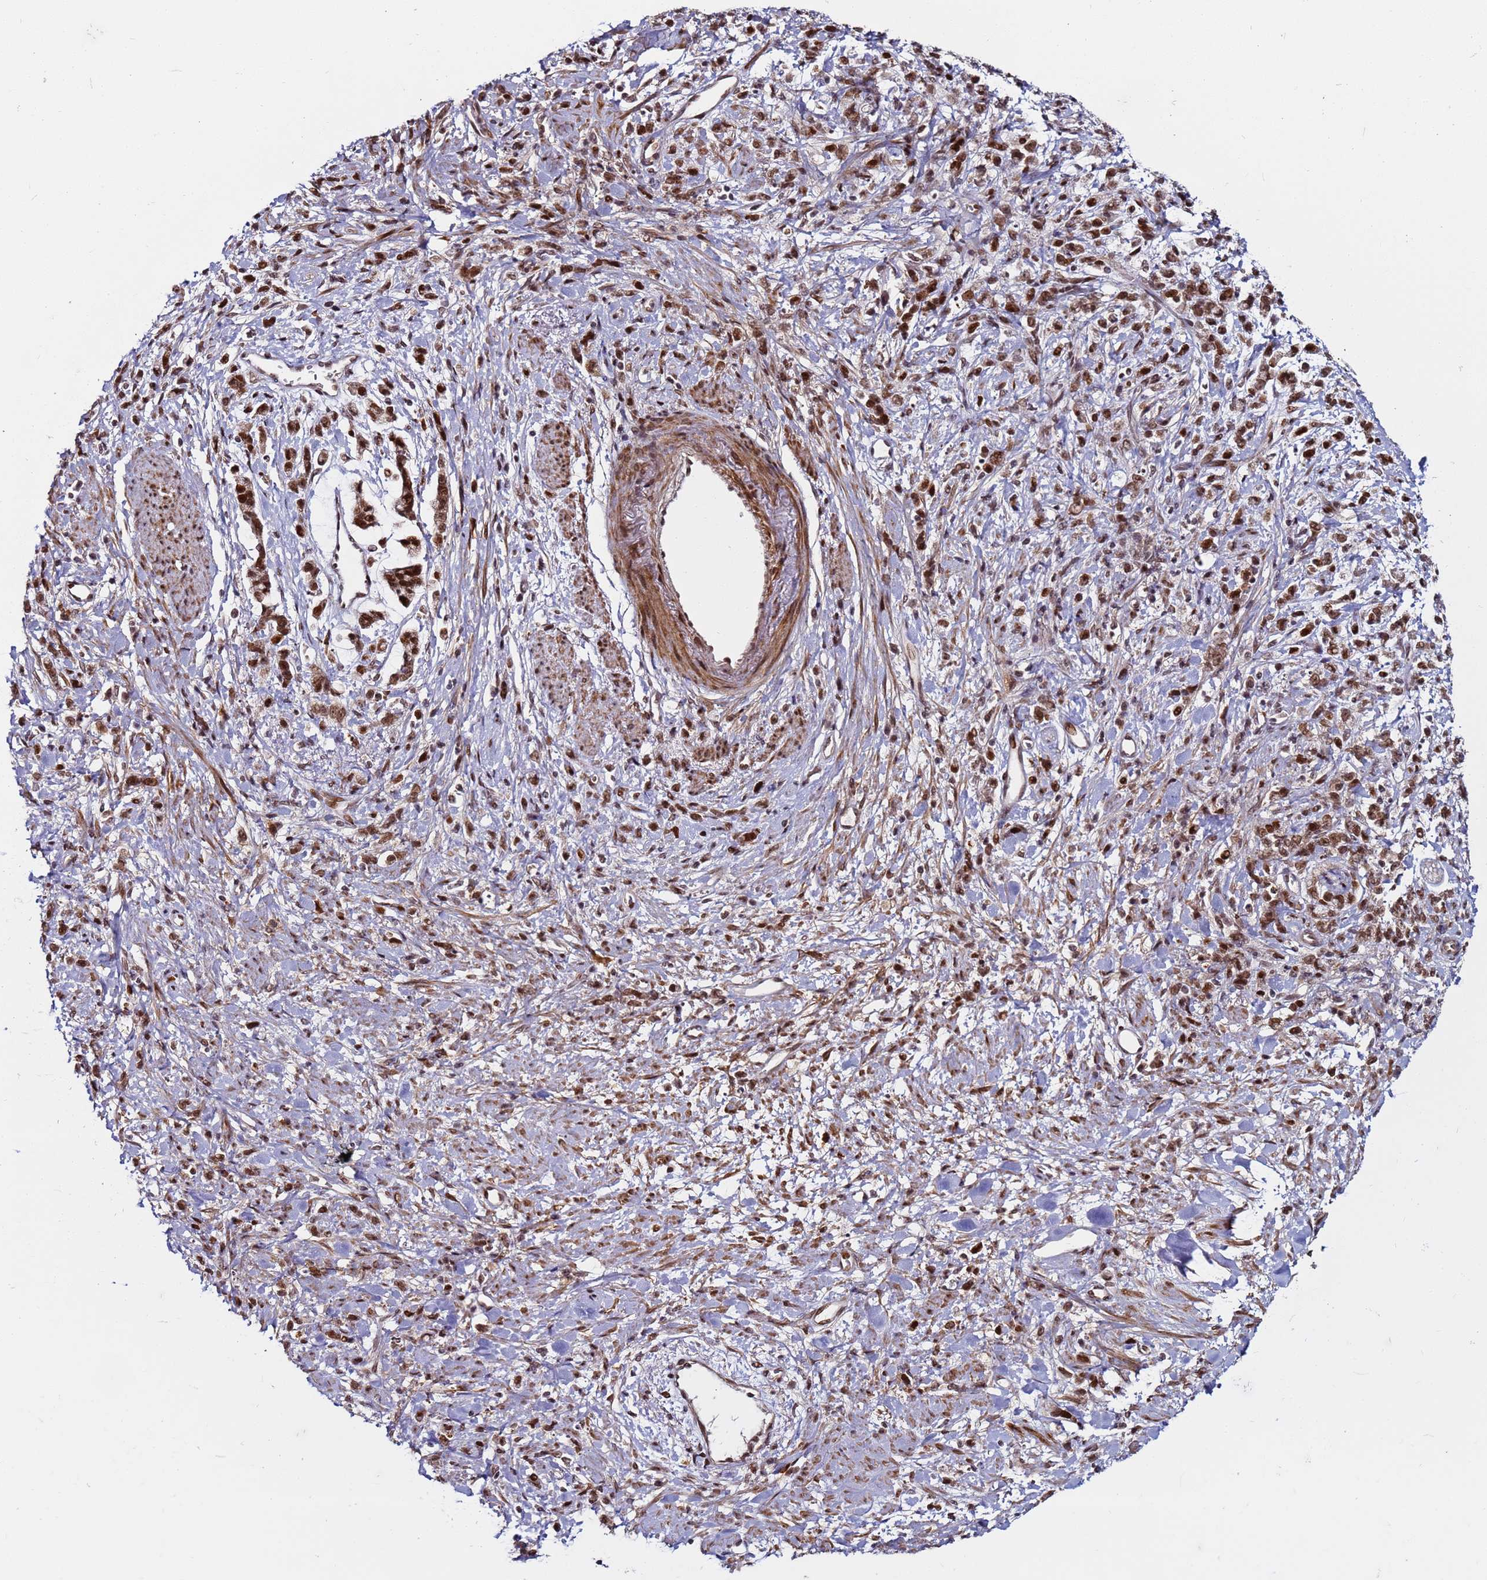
{"staining": {"intensity": "moderate", "quantity": ">75%", "location": "cytoplasmic/membranous,nuclear"}, "tissue": "stomach cancer", "cell_type": "Tumor cells", "image_type": "cancer", "snomed": [{"axis": "morphology", "description": "Adenocarcinoma, NOS"}, {"axis": "topography", "description": "Stomach"}], "caption": "The image displays staining of stomach cancer, revealing moderate cytoplasmic/membranous and nuclear protein positivity (brown color) within tumor cells. Immunohistochemistry stains the protein of interest in brown and the nuclei are stained blue.", "gene": "PPM1H", "patient": {"sex": "female", "age": 60}}